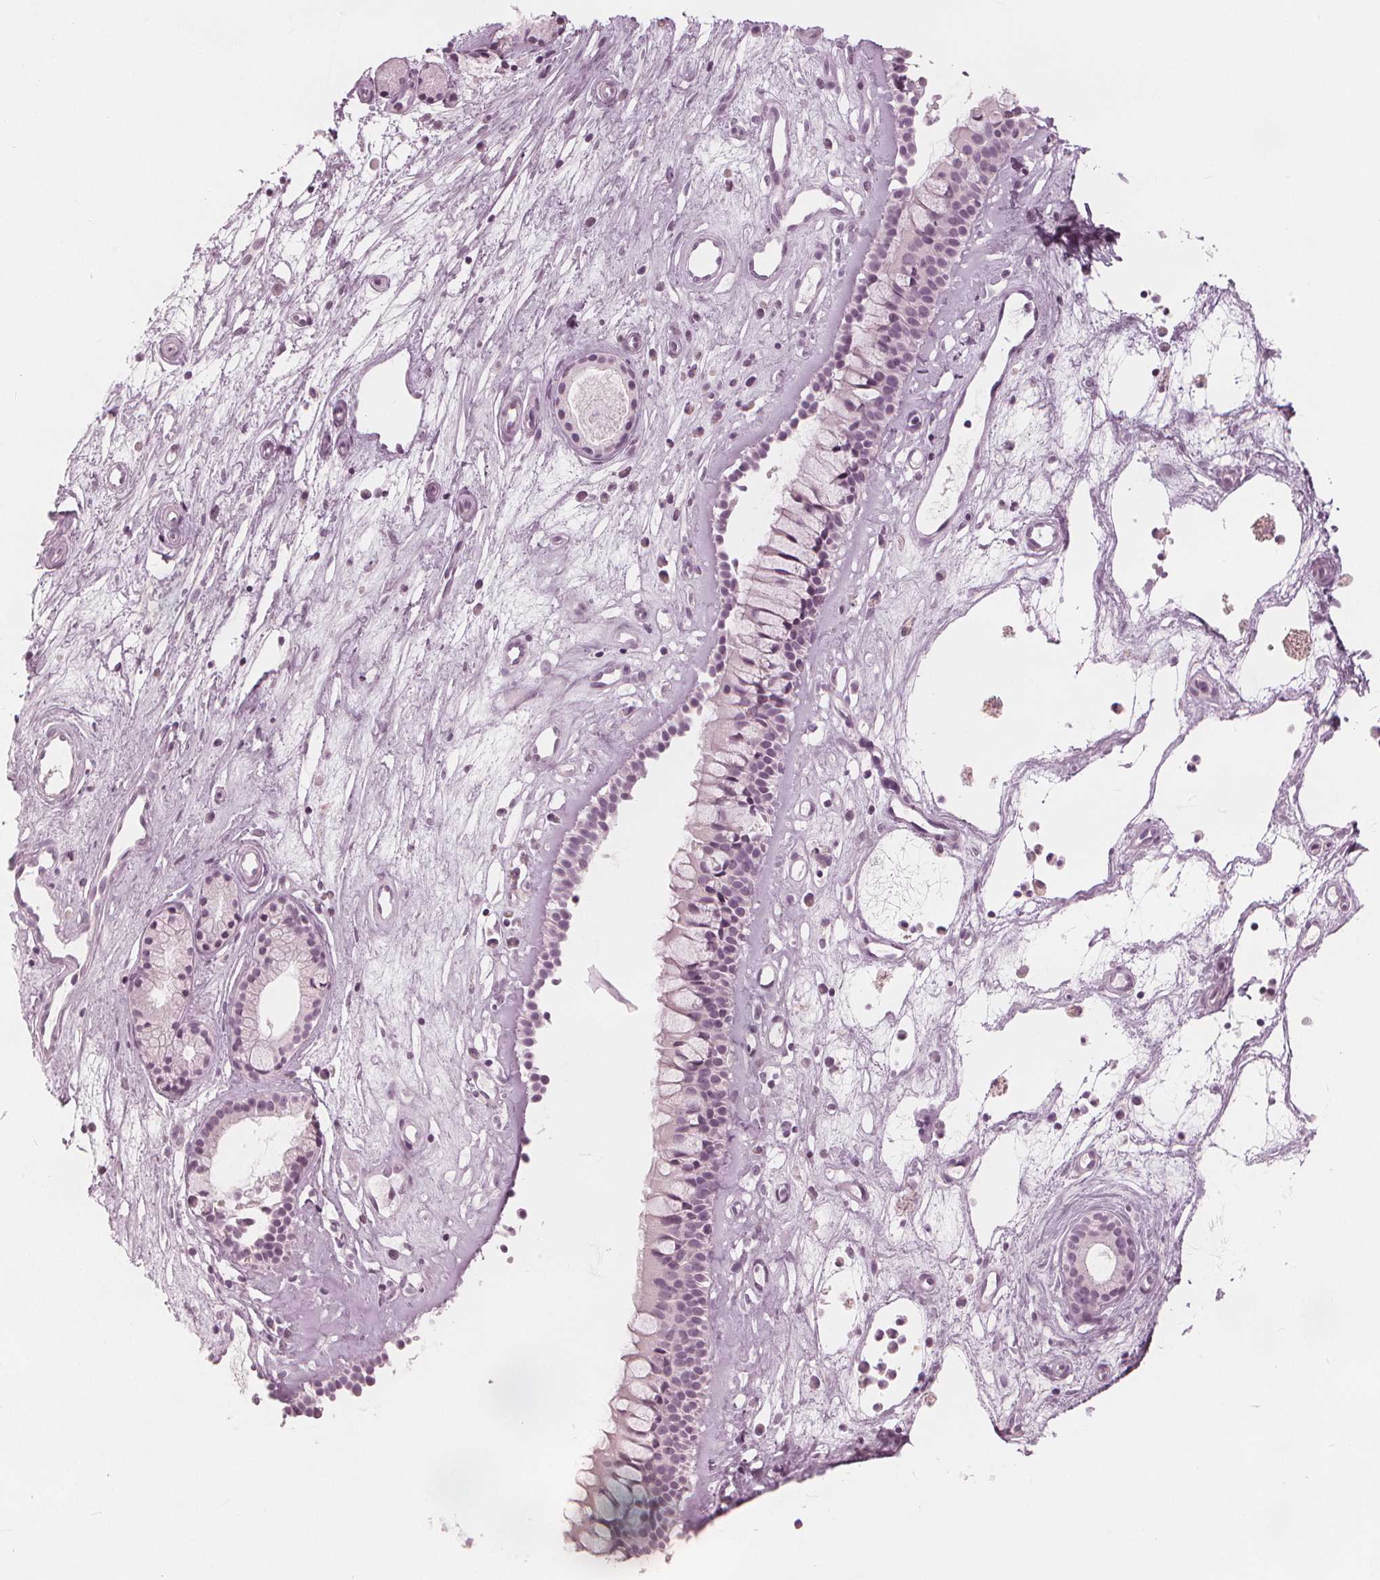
{"staining": {"intensity": "weak", "quantity": "<25%", "location": "nuclear"}, "tissue": "nasopharynx", "cell_type": "Respiratory epithelial cells", "image_type": "normal", "snomed": [{"axis": "morphology", "description": "Normal tissue, NOS"}, {"axis": "topography", "description": "Nasopharynx"}], "caption": "This is an immunohistochemistry photomicrograph of normal nasopharynx. There is no expression in respiratory epithelial cells.", "gene": "PAEP", "patient": {"sex": "female", "age": 52}}